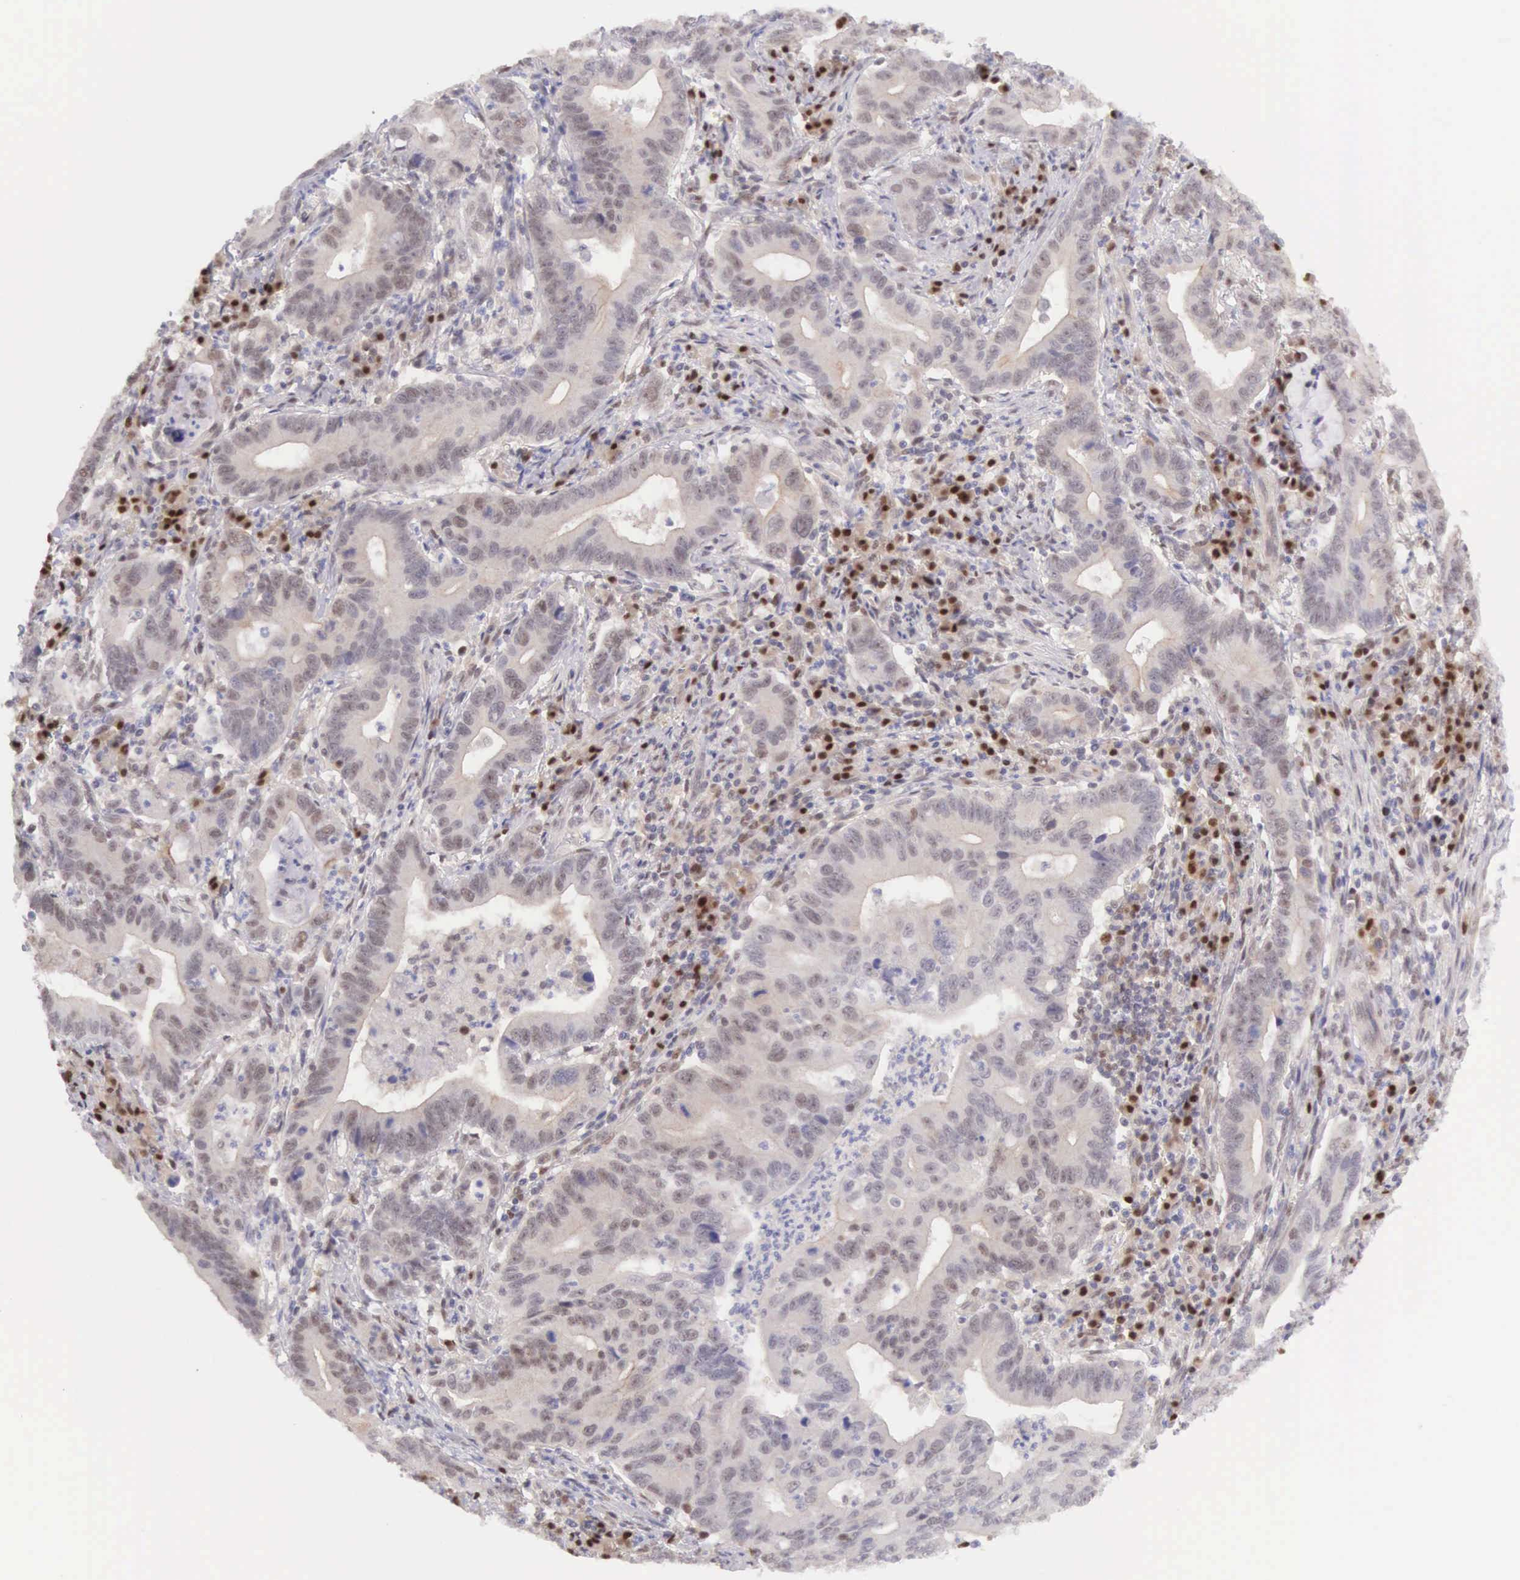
{"staining": {"intensity": "weak", "quantity": "25%-75%", "location": "nuclear"}, "tissue": "stomach cancer", "cell_type": "Tumor cells", "image_type": "cancer", "snomed": [{"axis": "morphology", "description": "Adenocarcinoma, NOS"}, {"axis": "topography", "description": "Stomach, upper"}], "caption": "The micrograph displays staining of adenocarcinoma (stomach), revealing weak nuclear protein expression (brown color) within tumor cells.", "gene": "CCDC117", "patient": {"sex": "male", "age": 63}}